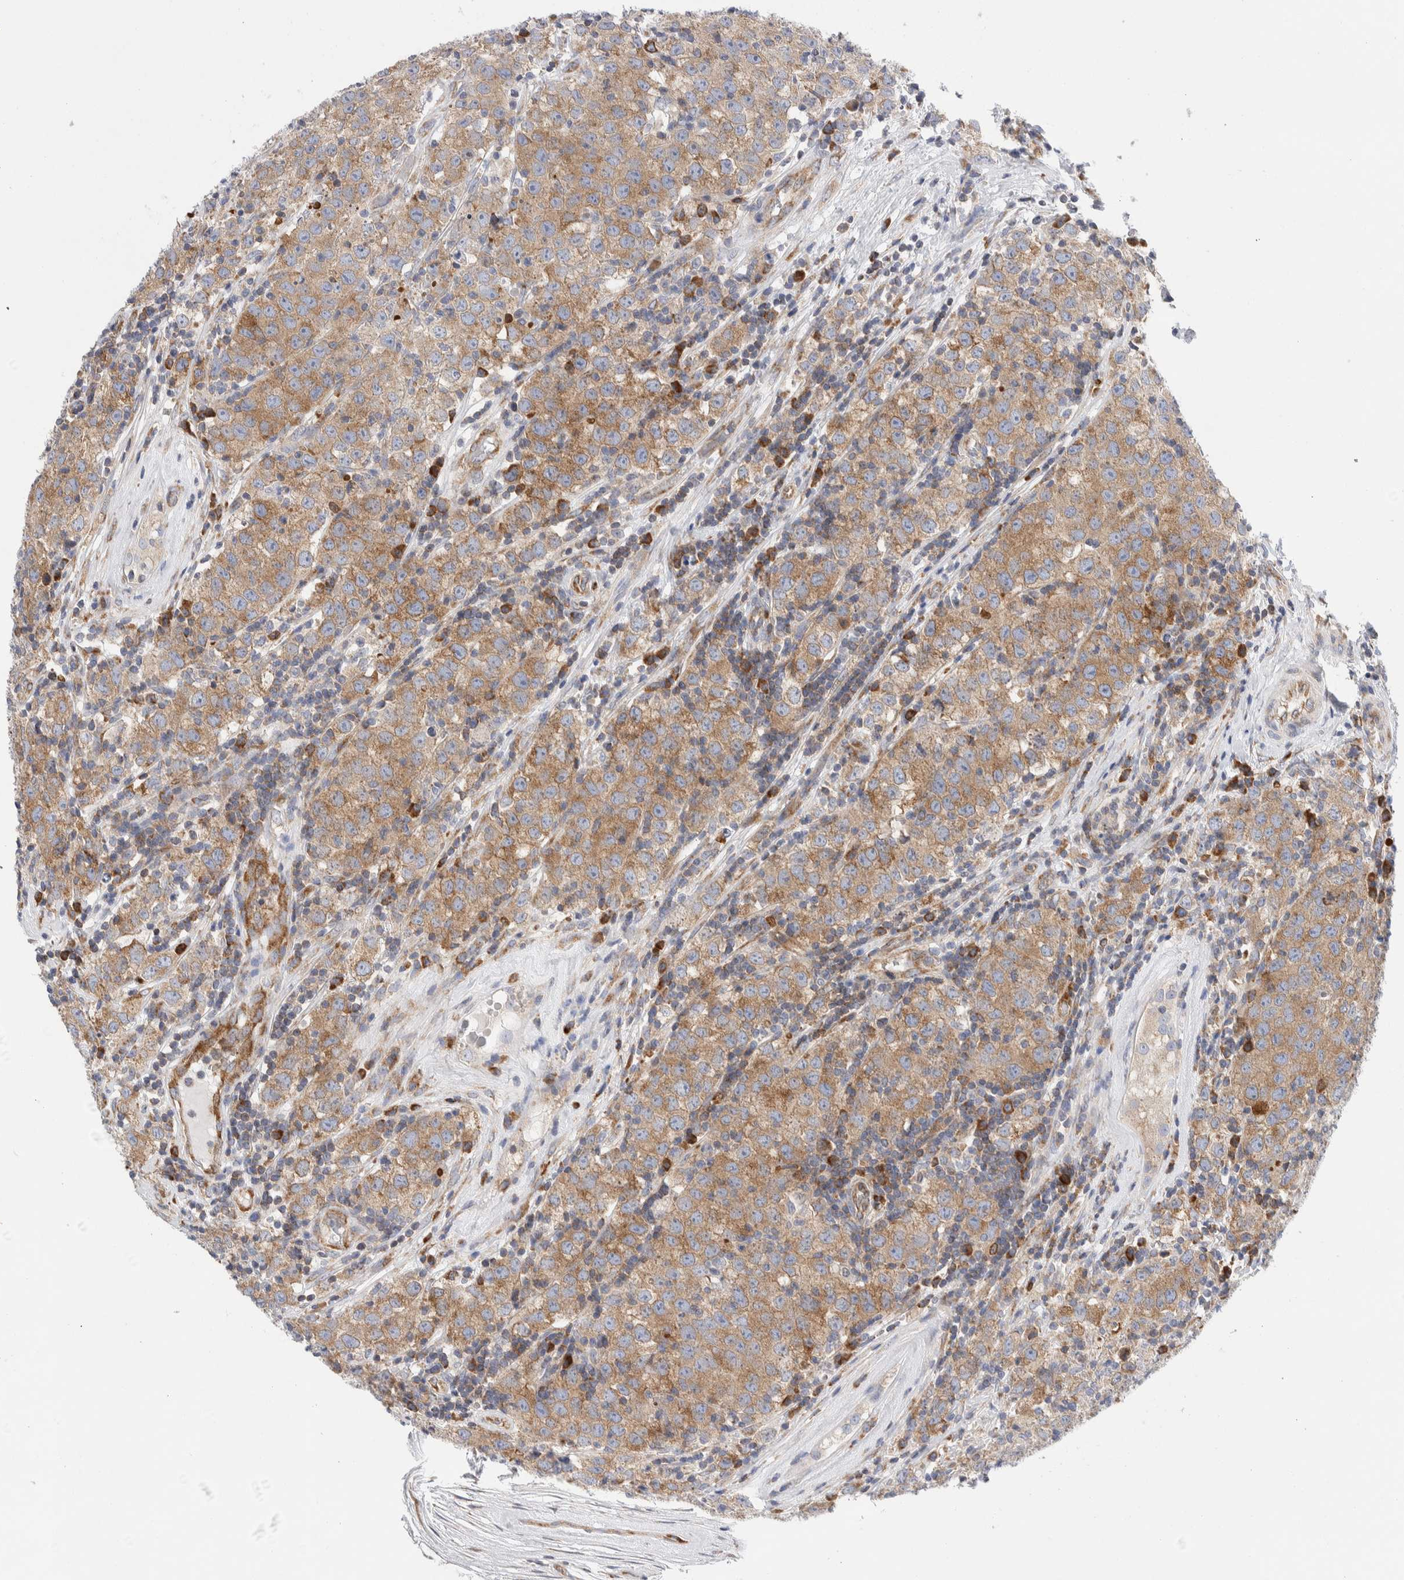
{"staining": {"intensity": "moderate", "quantity": ">75%", "location": "cytoplasmic/membranous"}, "tissue": "testis cancer", "cell_type": "Tumor cells", "image_type": "cancer", "snomed": [{"axis": "morphology", "description": "Seminoma, NOS"}, {"axis": "morphology", "description": "Carcinoma, Embryonal, NOS"}, {"axis": "topography", "description": "Testis"}], "caption": "High-power microscopy captured an immunohistochemistry (IHC) micrograph of testis seminoma, revealing moderate cytoplasmic/membranous positivity in about >75% of tumor cells. (DAB = brown stain, brightfield microscopy at high magnification).", "gene": "RACK1", "patient": {"sex": "male", "age": 28}}